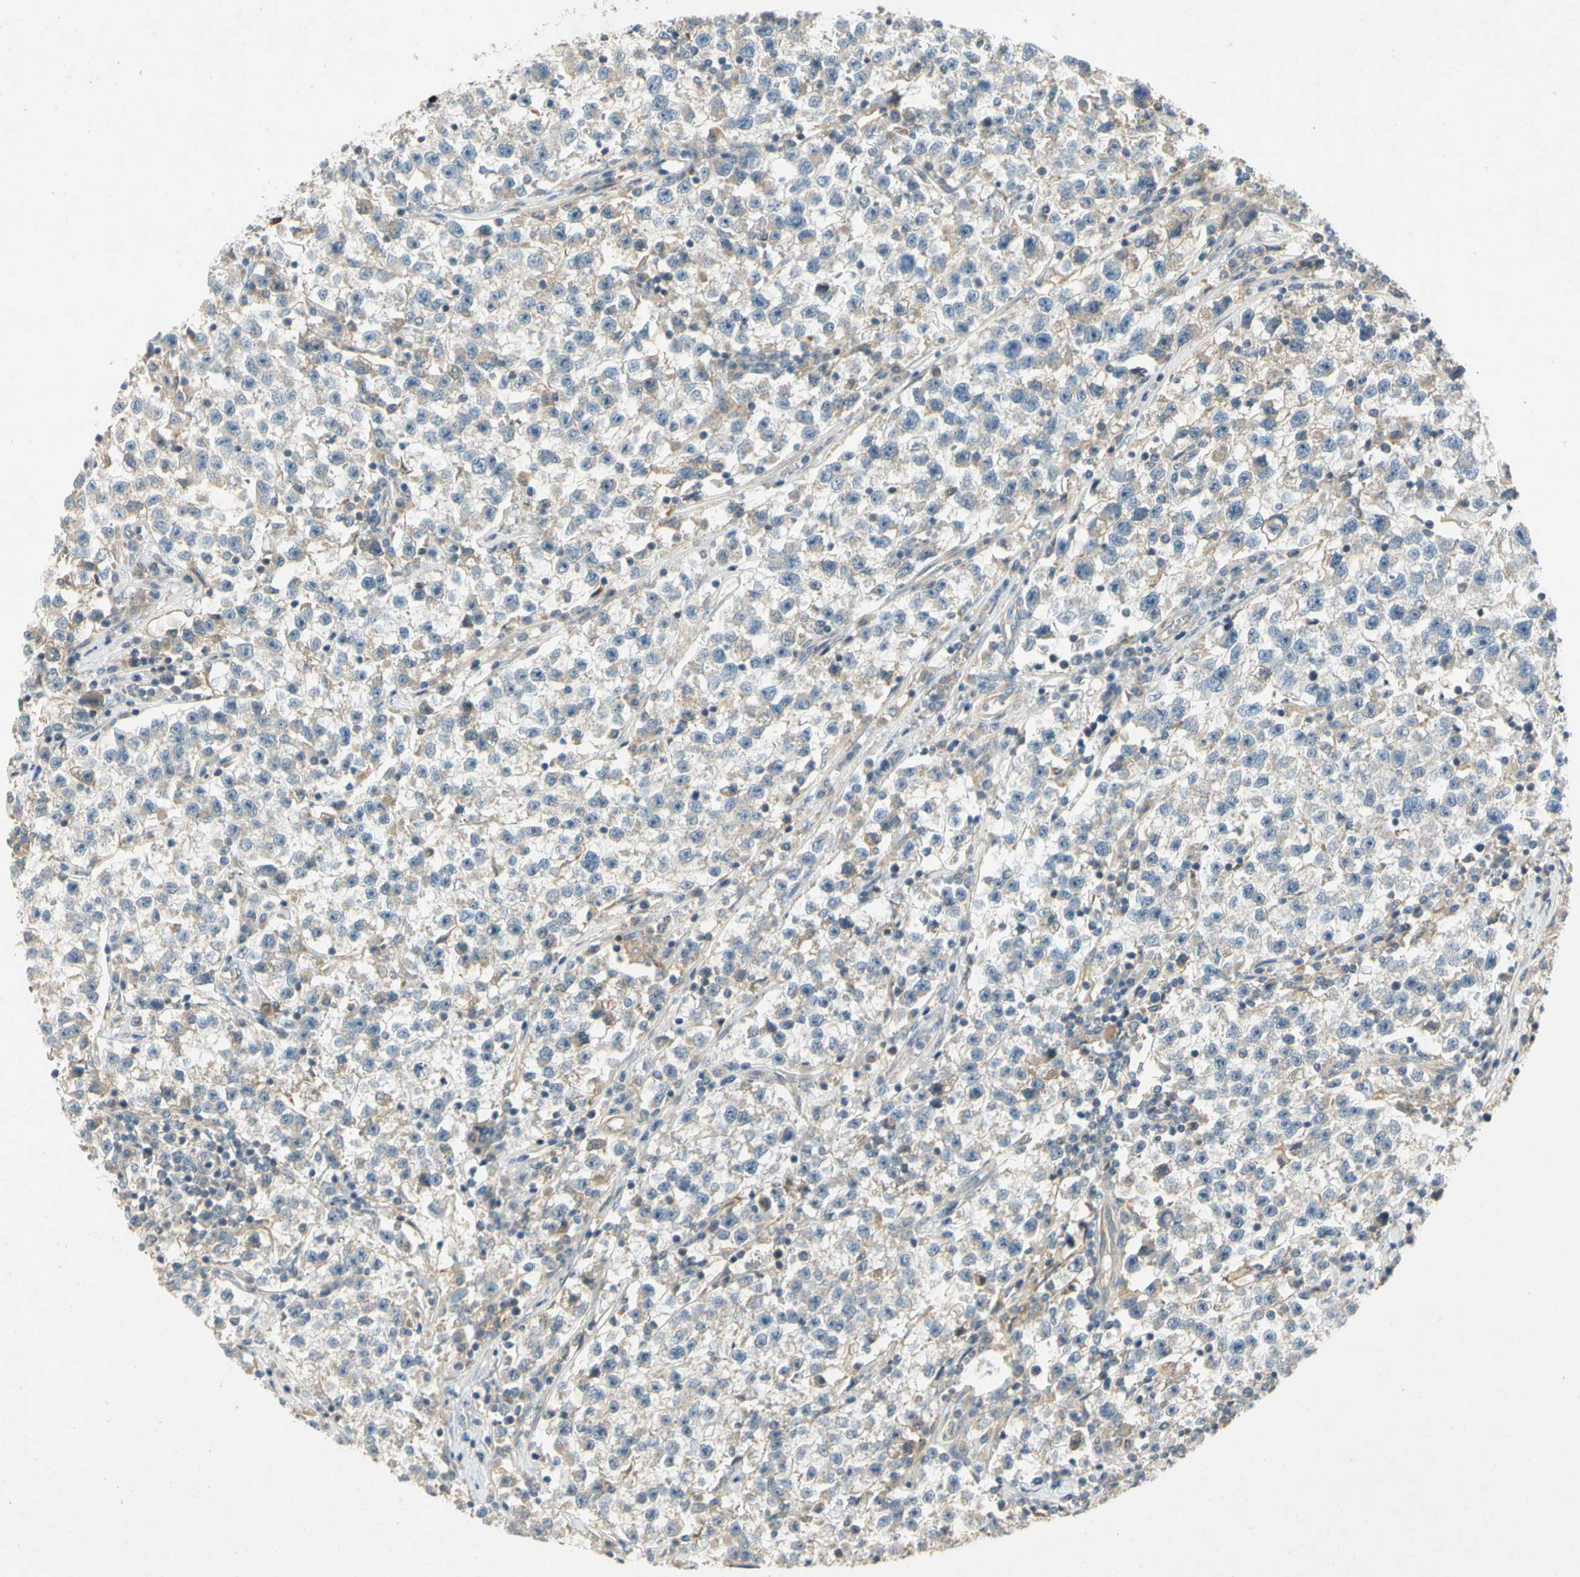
{"staining": {"intensity": "weak", "quantity": "<25%", "location": "cytoplasmic/membranous"}, "tissue": "testis cancer", "cell_type": "Tumor cells", "image_type": "cancer", "snomed": [{"axis": "morphology", "description": "Seminoma, NOS"}, {"axis": "topography", "description": "Testis"}], "caption": "DAB (3,3'-diaminobenzidine) immunohistochemical staining of testis seminoma demonstrates no significant staining in tumor cells.", "gene": "GATD1", "patient": {"sex": "male", "age": 22}}